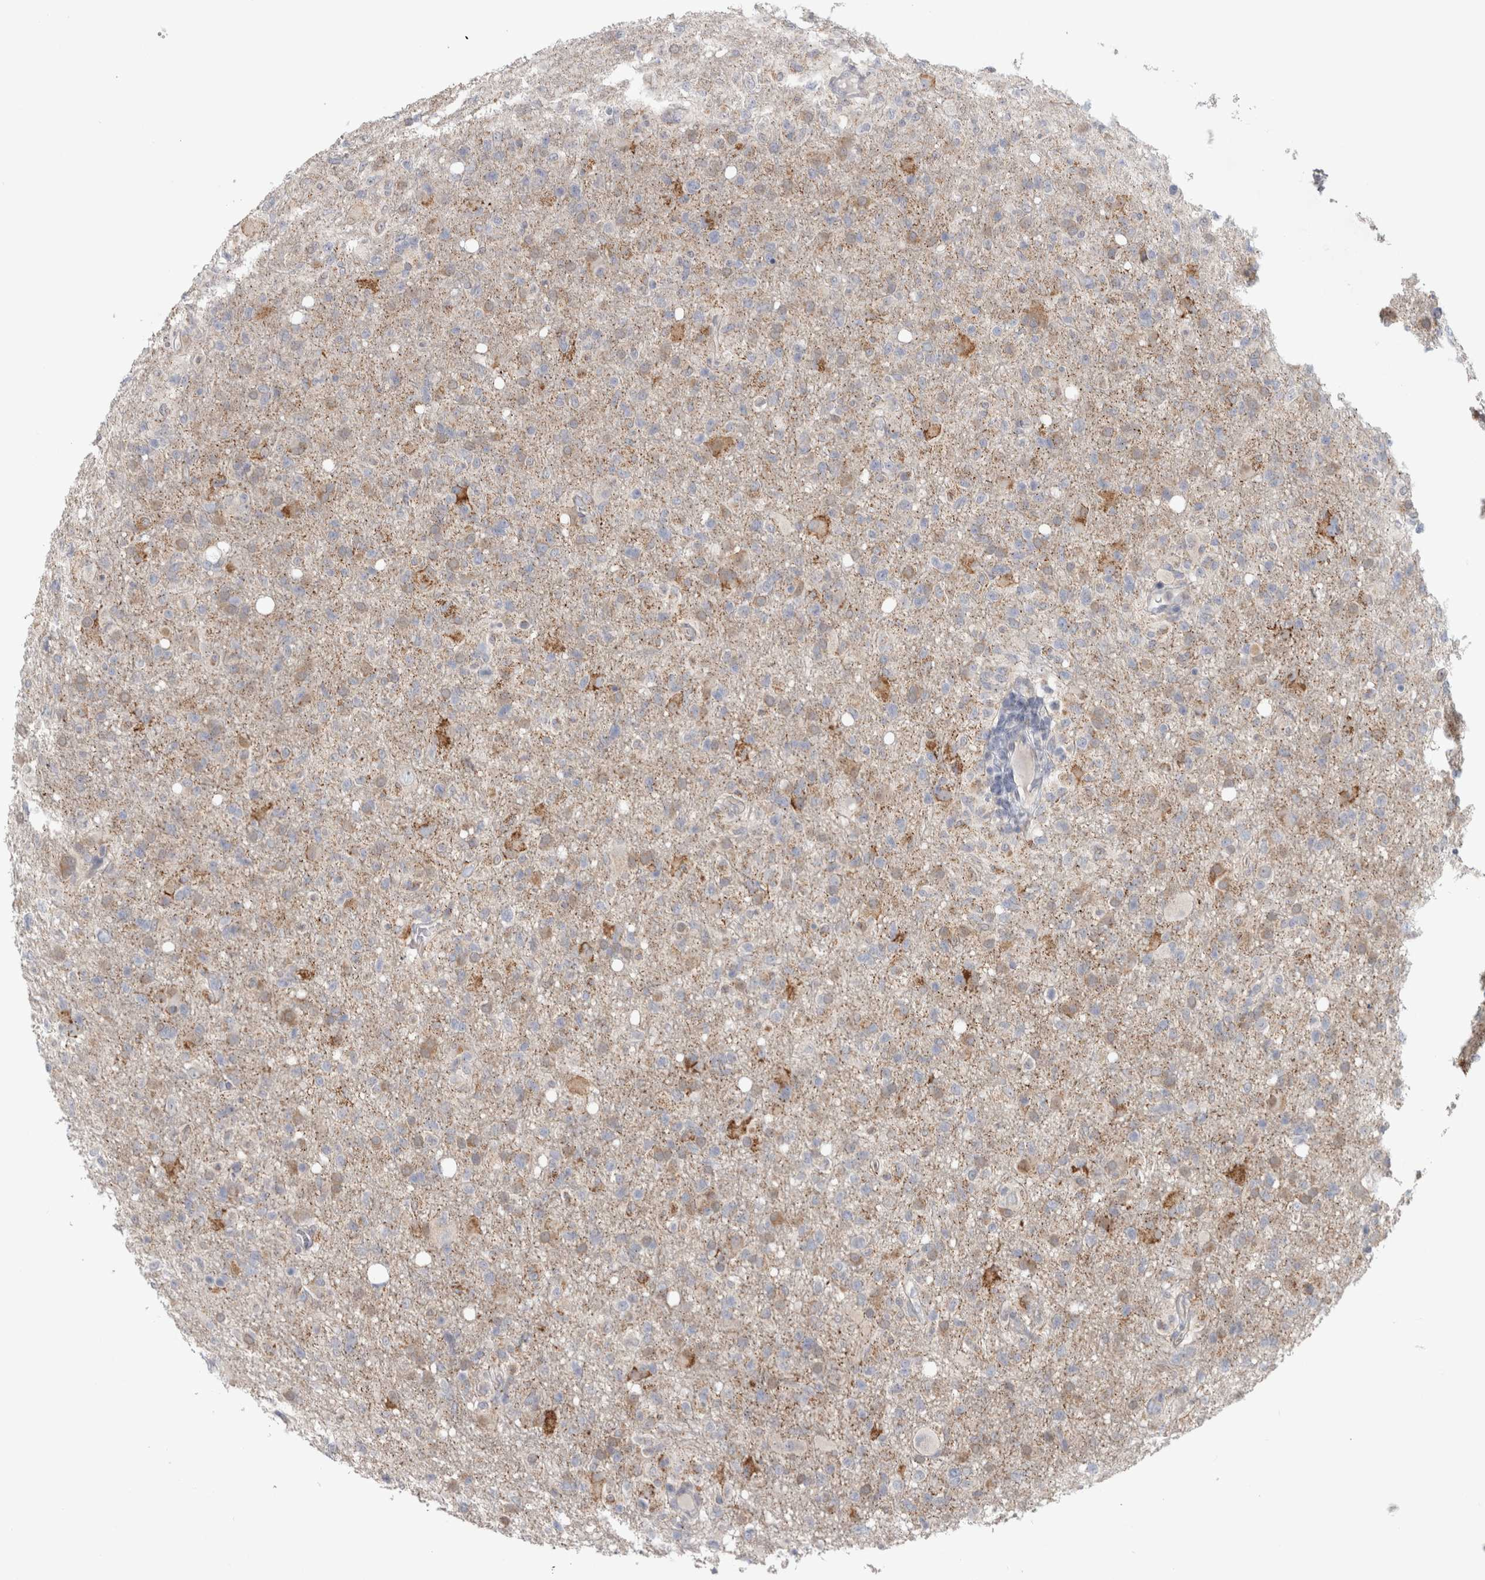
{"staining": {"intensity": "moderate", "quantity": "<25%", "location": "cytoplasmic/membranous"}, "tissue": "glioma", "cell_type": "Tumor cells", "image_type": "cancer", "snomed": [{"axis": "morphology", "description": "Glioma, malignant, High grade"}, {"axis": "topography", "description": "Brain"}], "caption": "Tumor cells reveal low levels of moderate cytoplasmic/membranous staining in about <25% of cells in glioma.", "gene": "RAB18", "patient": {"sex": "female", "age": 57}}